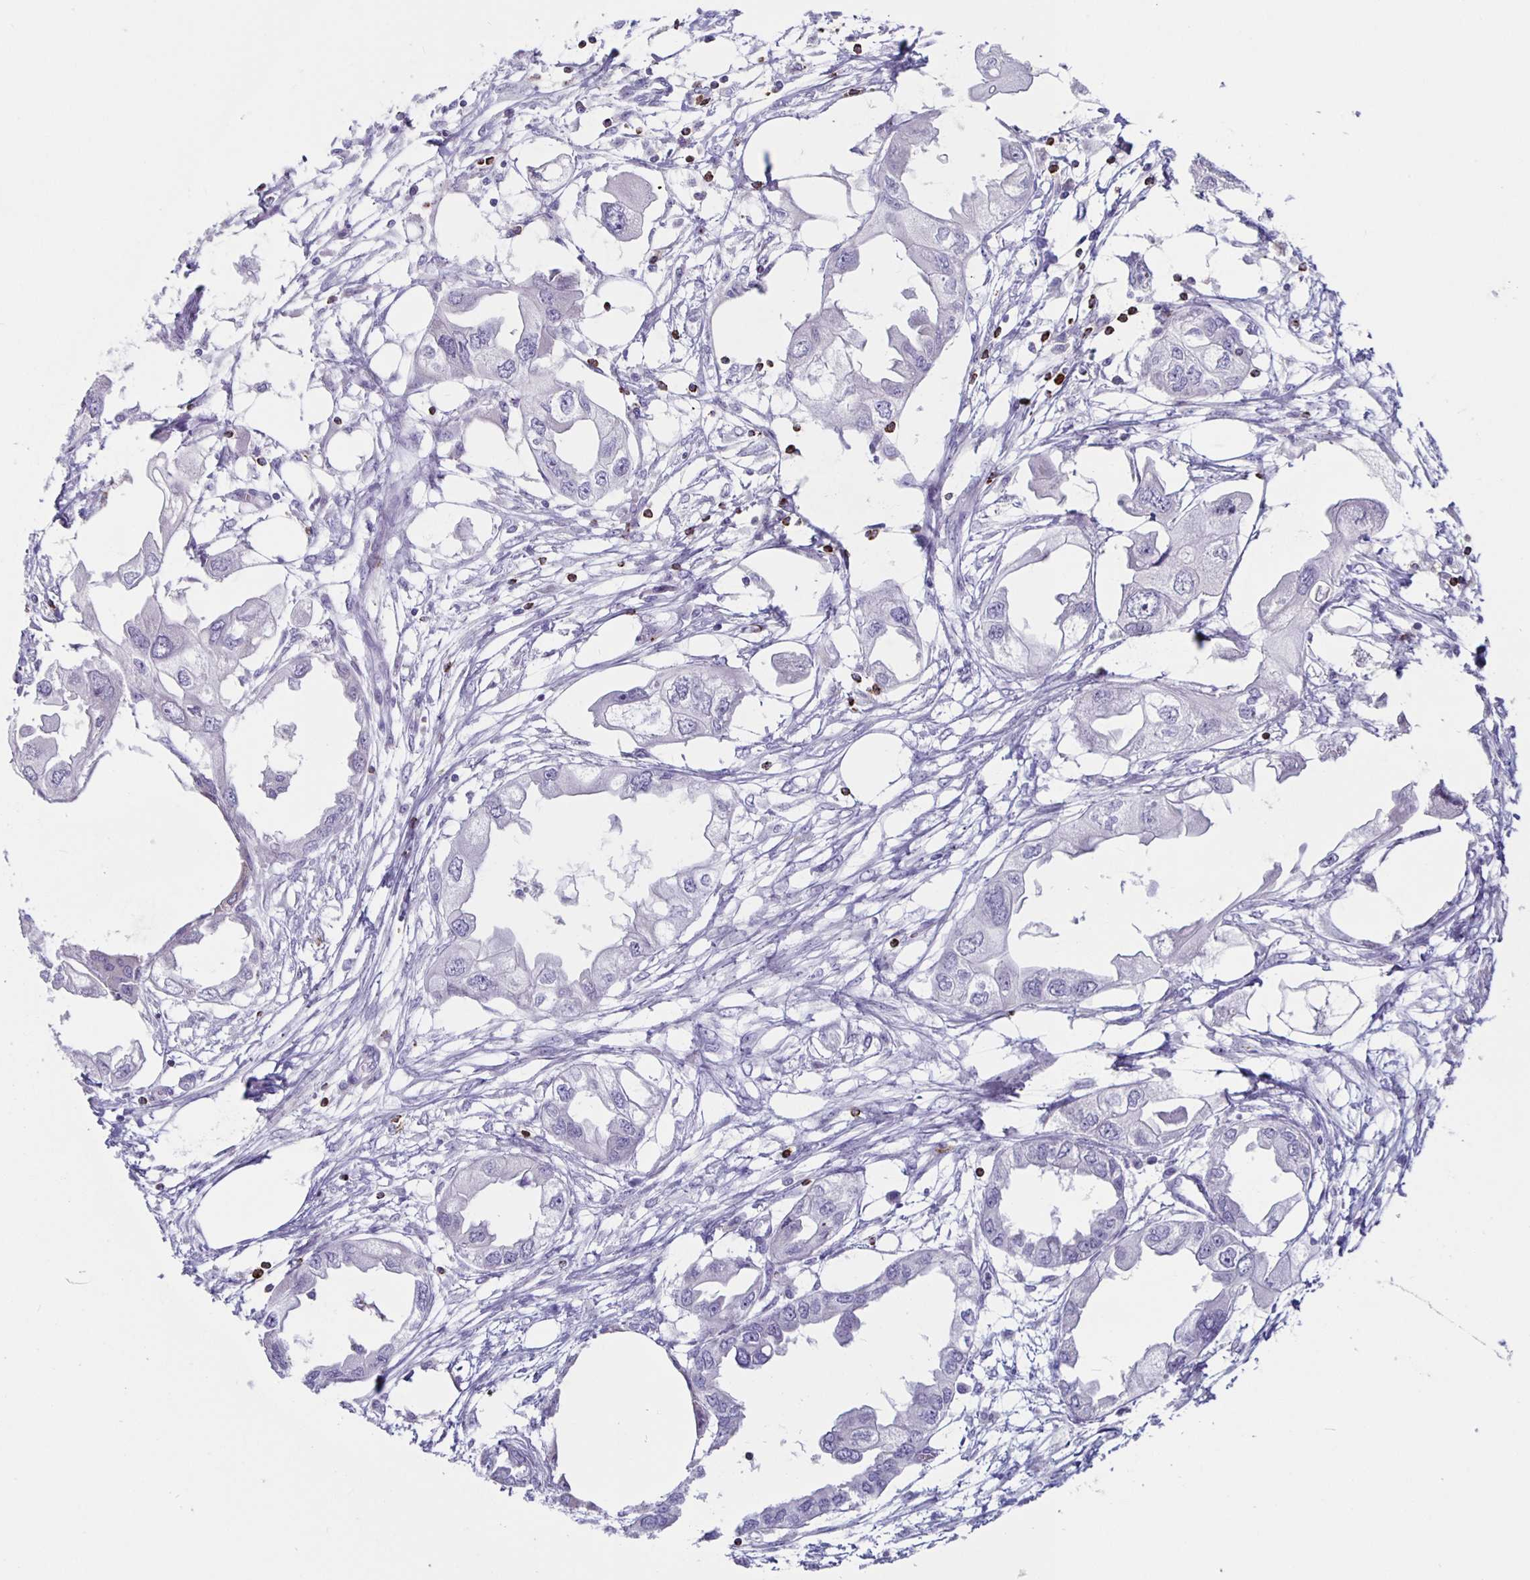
{"staining": {"intensity": "negative", "quantity": "none", "location": "none"}, "tissue": "endometrial cancer", "cell_type": "Tumor cells", "image_type": "cancer", "snomed": [{"axis": "morphology", "description": "Adenocarcinoma, NOS"}, {"axis": "morphology", "description": "Adenocarcinoma, metastatic, NOS"}, {"axis": "topography", "description": "Adipose tissue"}, {"axis": "topography", "description": "Endometrium"}], "caption": "Adenocarcinoma (endometrial) was stained to show a protein in brown. There is no significant expression in tumor cells. The staining was performed using DAB to visualize the protein expression in brown, while the nuclei were stained in blue with hematoxylin (Magnification: 20x).", "gene": "GZMK", "patient": {"sex": "female", "age": 67}}